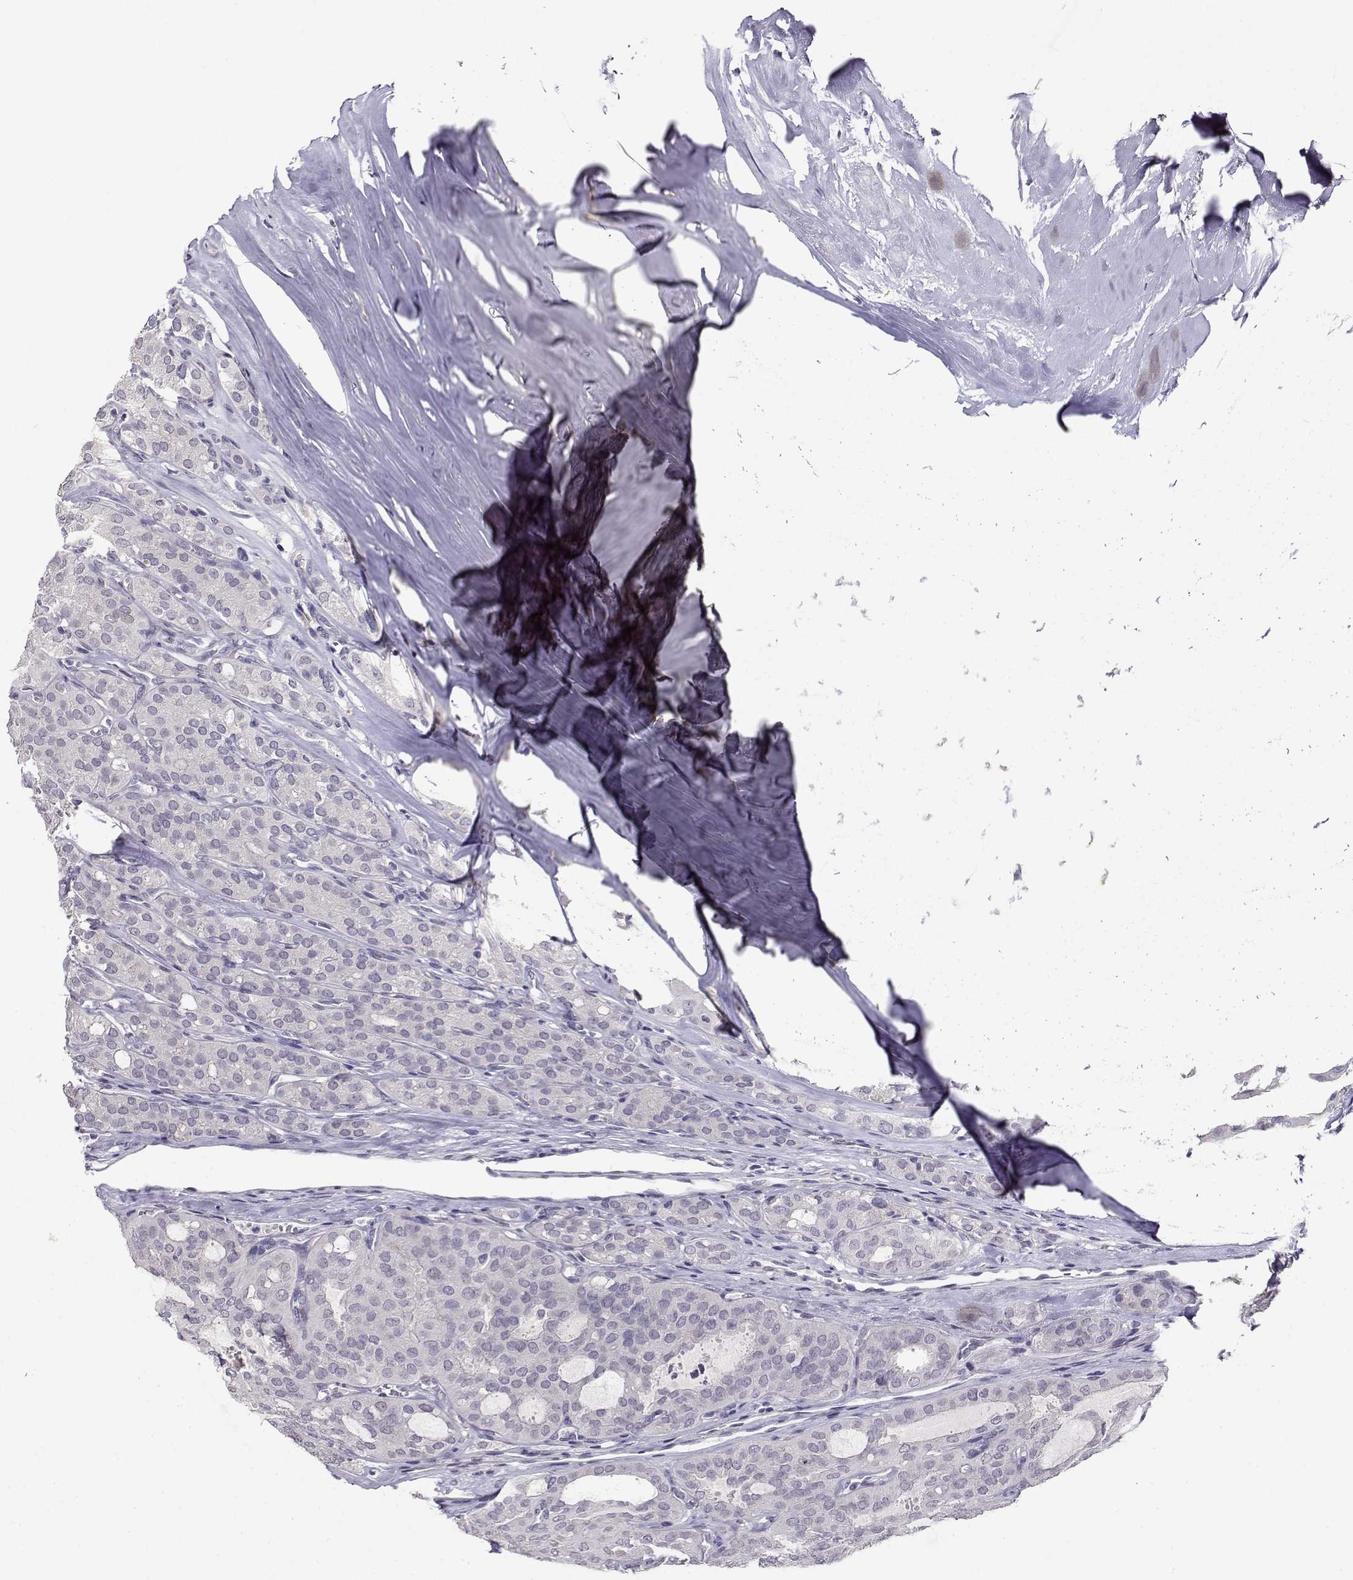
{"staining": {"intensity": "negative", "quantity": "none", "location": "none"}, "tissue": "thyroid cancer", "cell_type": "Tumor cells", "image_type": "cancer", "snomed": [{"axis": "morphology", "description": "Follicular adenoma carcinoma, NOS"}, {"axis": "topography", "description": "Thyroid gland"}], "caption": "Immunohistochemistry (IHC) photomicrograph of neoplastic tissue: thyroid follicular adenoma carcinoma stained with DAB displays no significant protein expression in tumor cells.", "gene": "RHOXF2", "patient": {"sex": "male", "age": 75}}